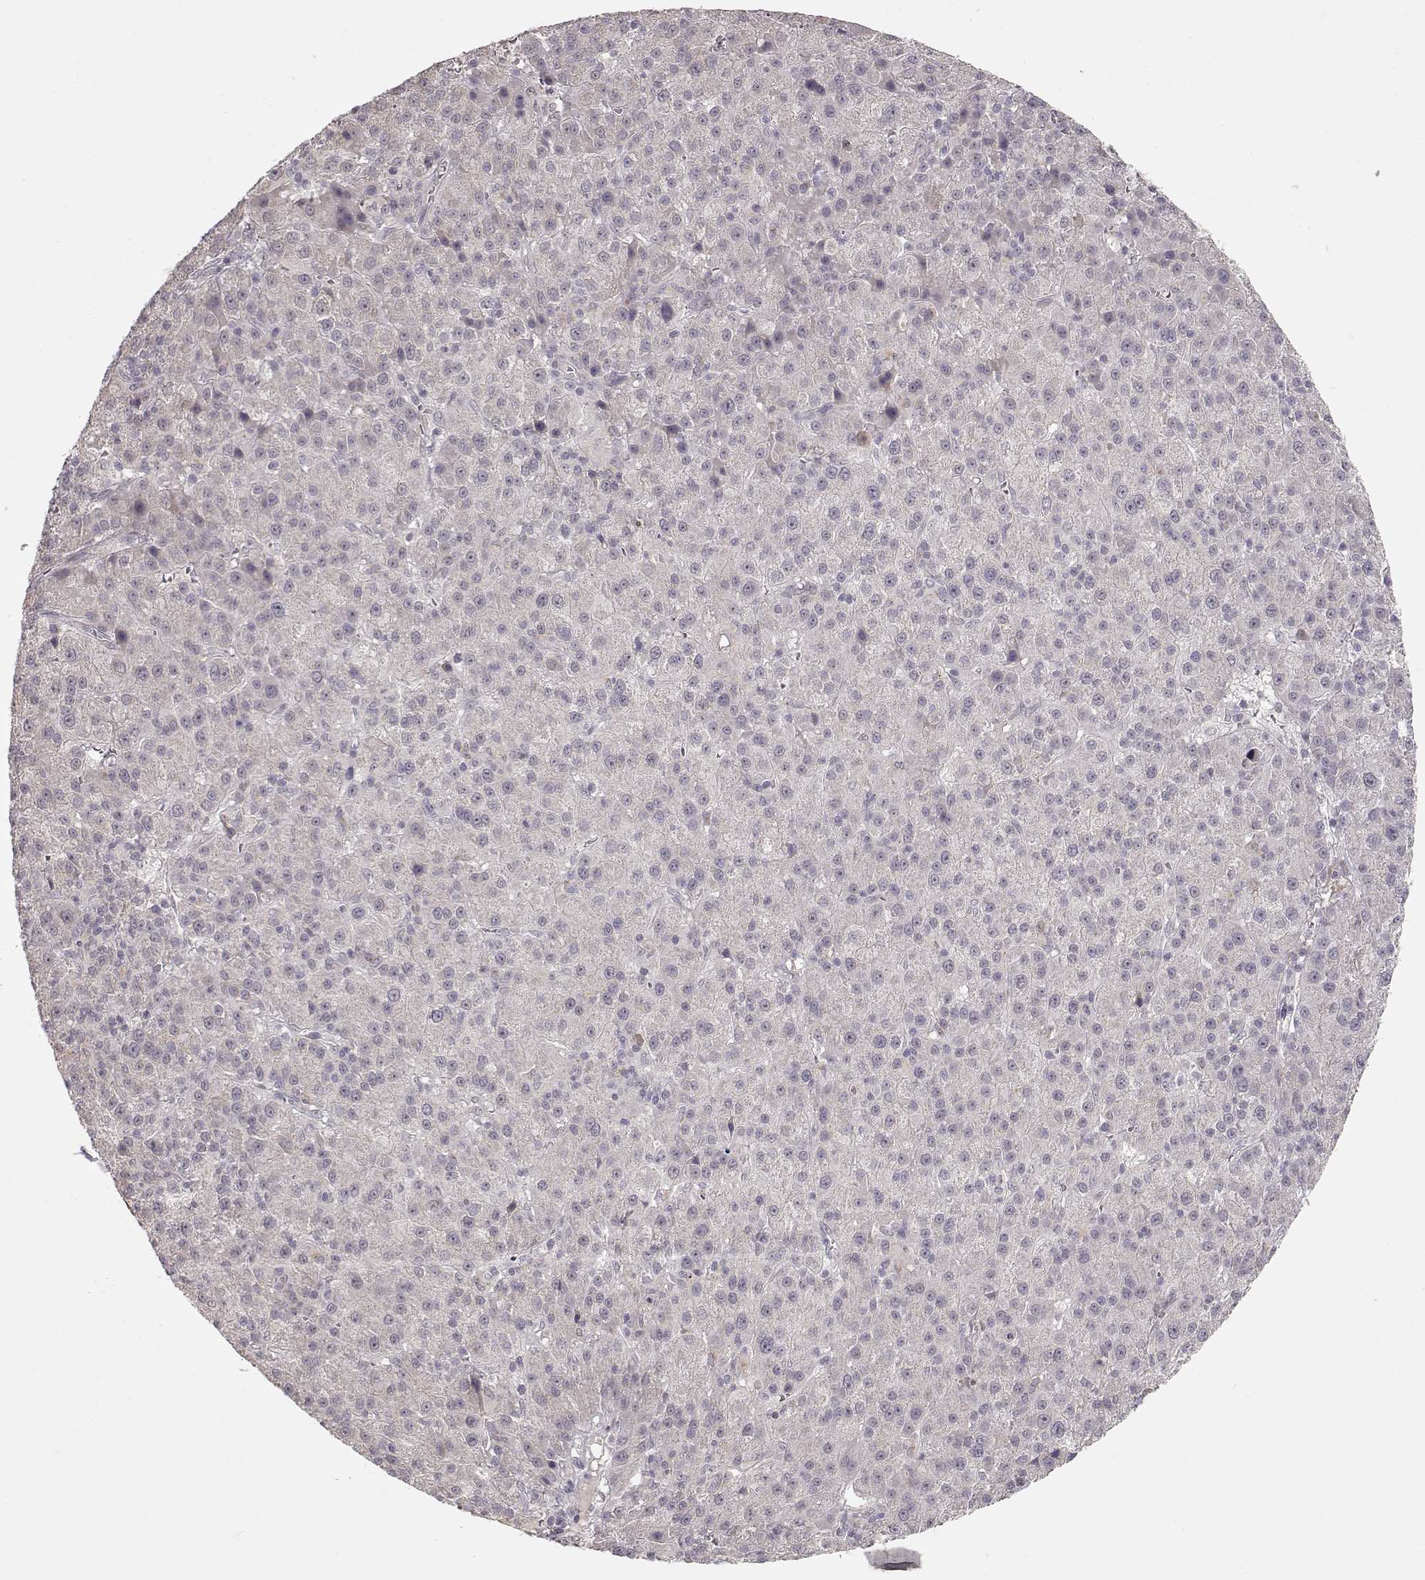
{"staining": {"intensity": "negative", "quantity": "none", "location": "none"}, "tissue": "liver cancer", "cell_type": "Tumor cells", "image_type": "cancer", "snomed": [{"axis": "morphology", "description": "Carcinoma, Hepatocellular, NOS"}, {"axis": "topography", "description": "Liver"}], "caption": "The micrograph displays no staining of tumor cells in hepatocellular carcinoma (liver). (Stains: DAB IHC with hematoxylin counter stain, Microscopy: brightfield microscopy at high magnification).", "gene": "PNMT", "patient": {"sex": "female", "age": 60}}